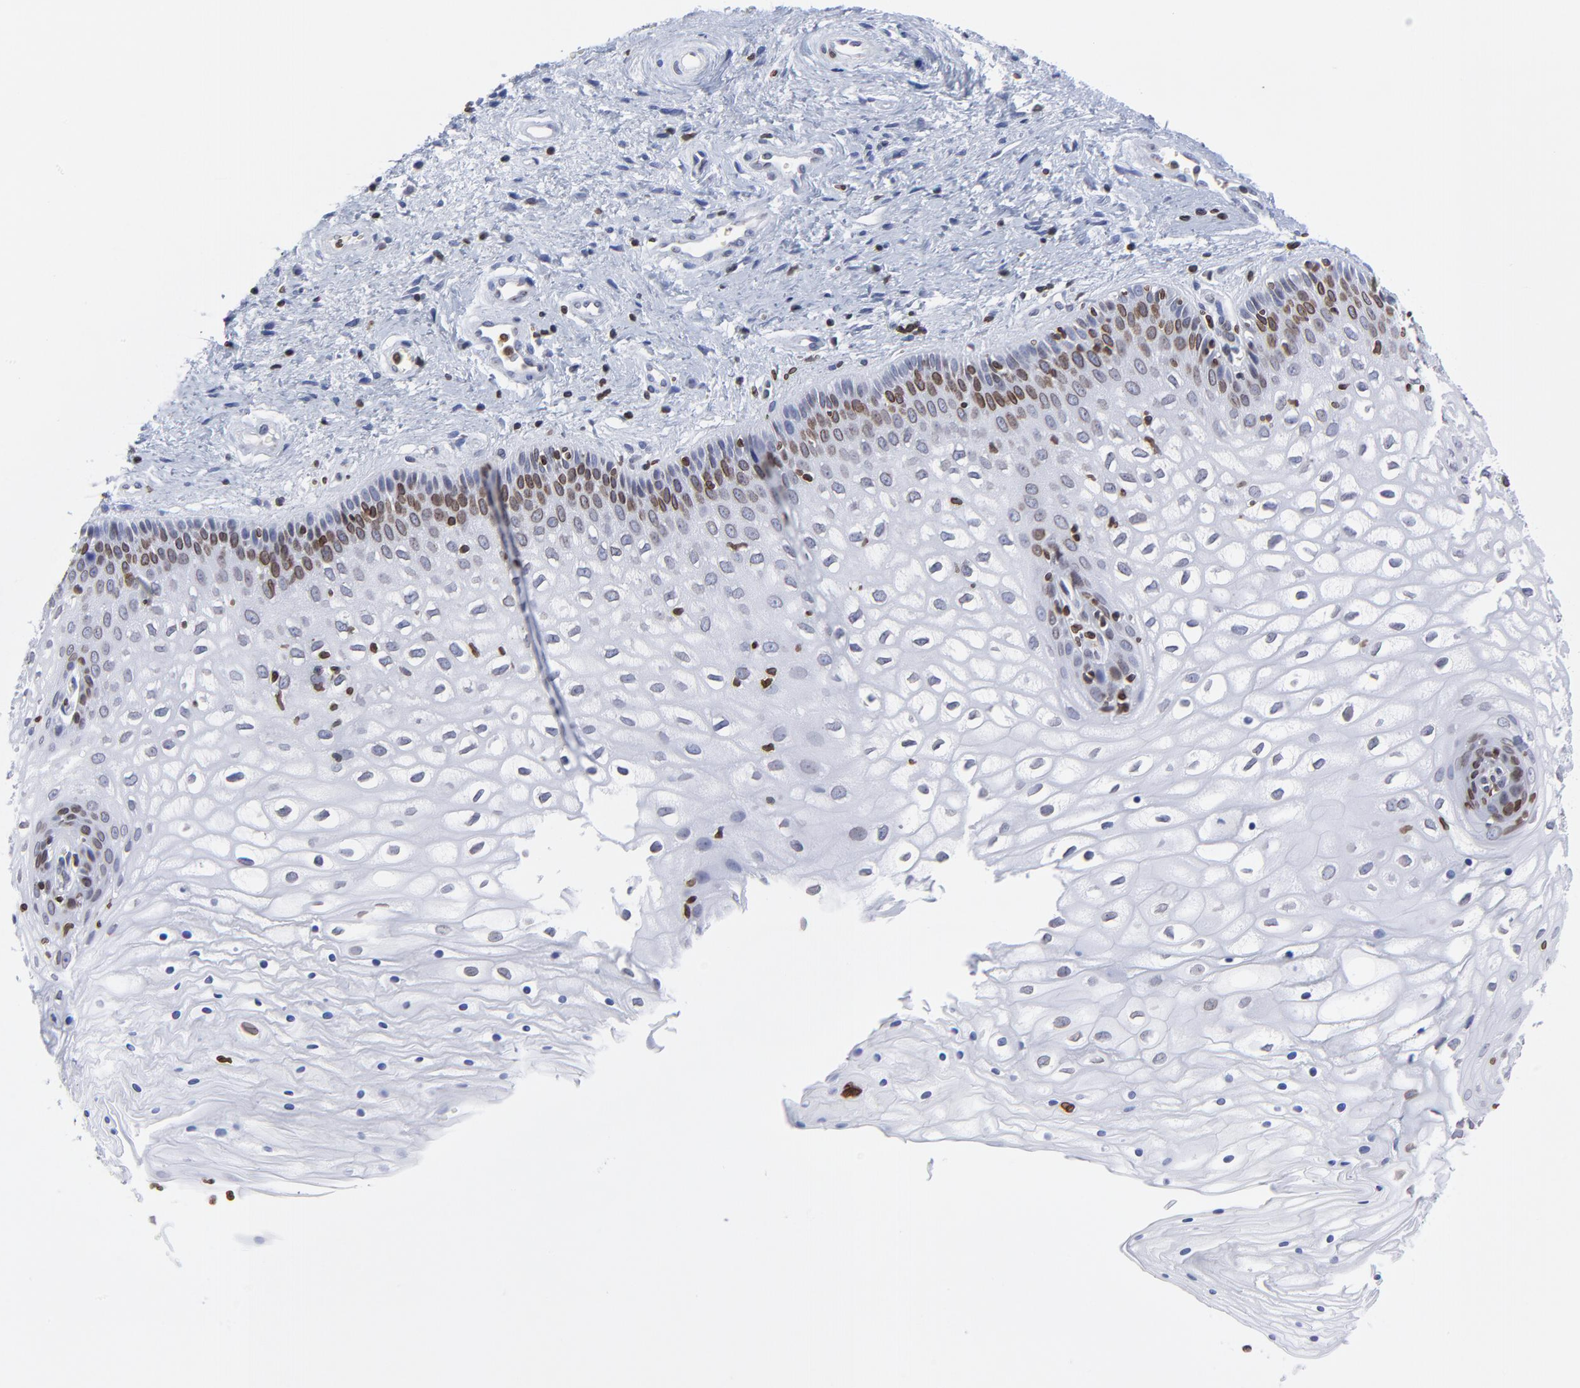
{"staining": {"intensity": "moderate", "quantity": "25%-75%", "location": "cytoplasmic/membranous,nuclear"}, "tissue": "vagina", "cell_type": "Squamous epithelial cells", "image_type": "normal", "snomed": [{"axis": "morphology", "description": "Normal tissue, NOS"}, {"axis": "topography", "description": "Vagina"}], "caption": "The immunohistochemical stain labels moderate cytoplasmic/membranous,nuclear expression in squamous epithelial cells of normal vagina.", "gene": "THAP7", "patient": {"sex": "female", "age": 34}}